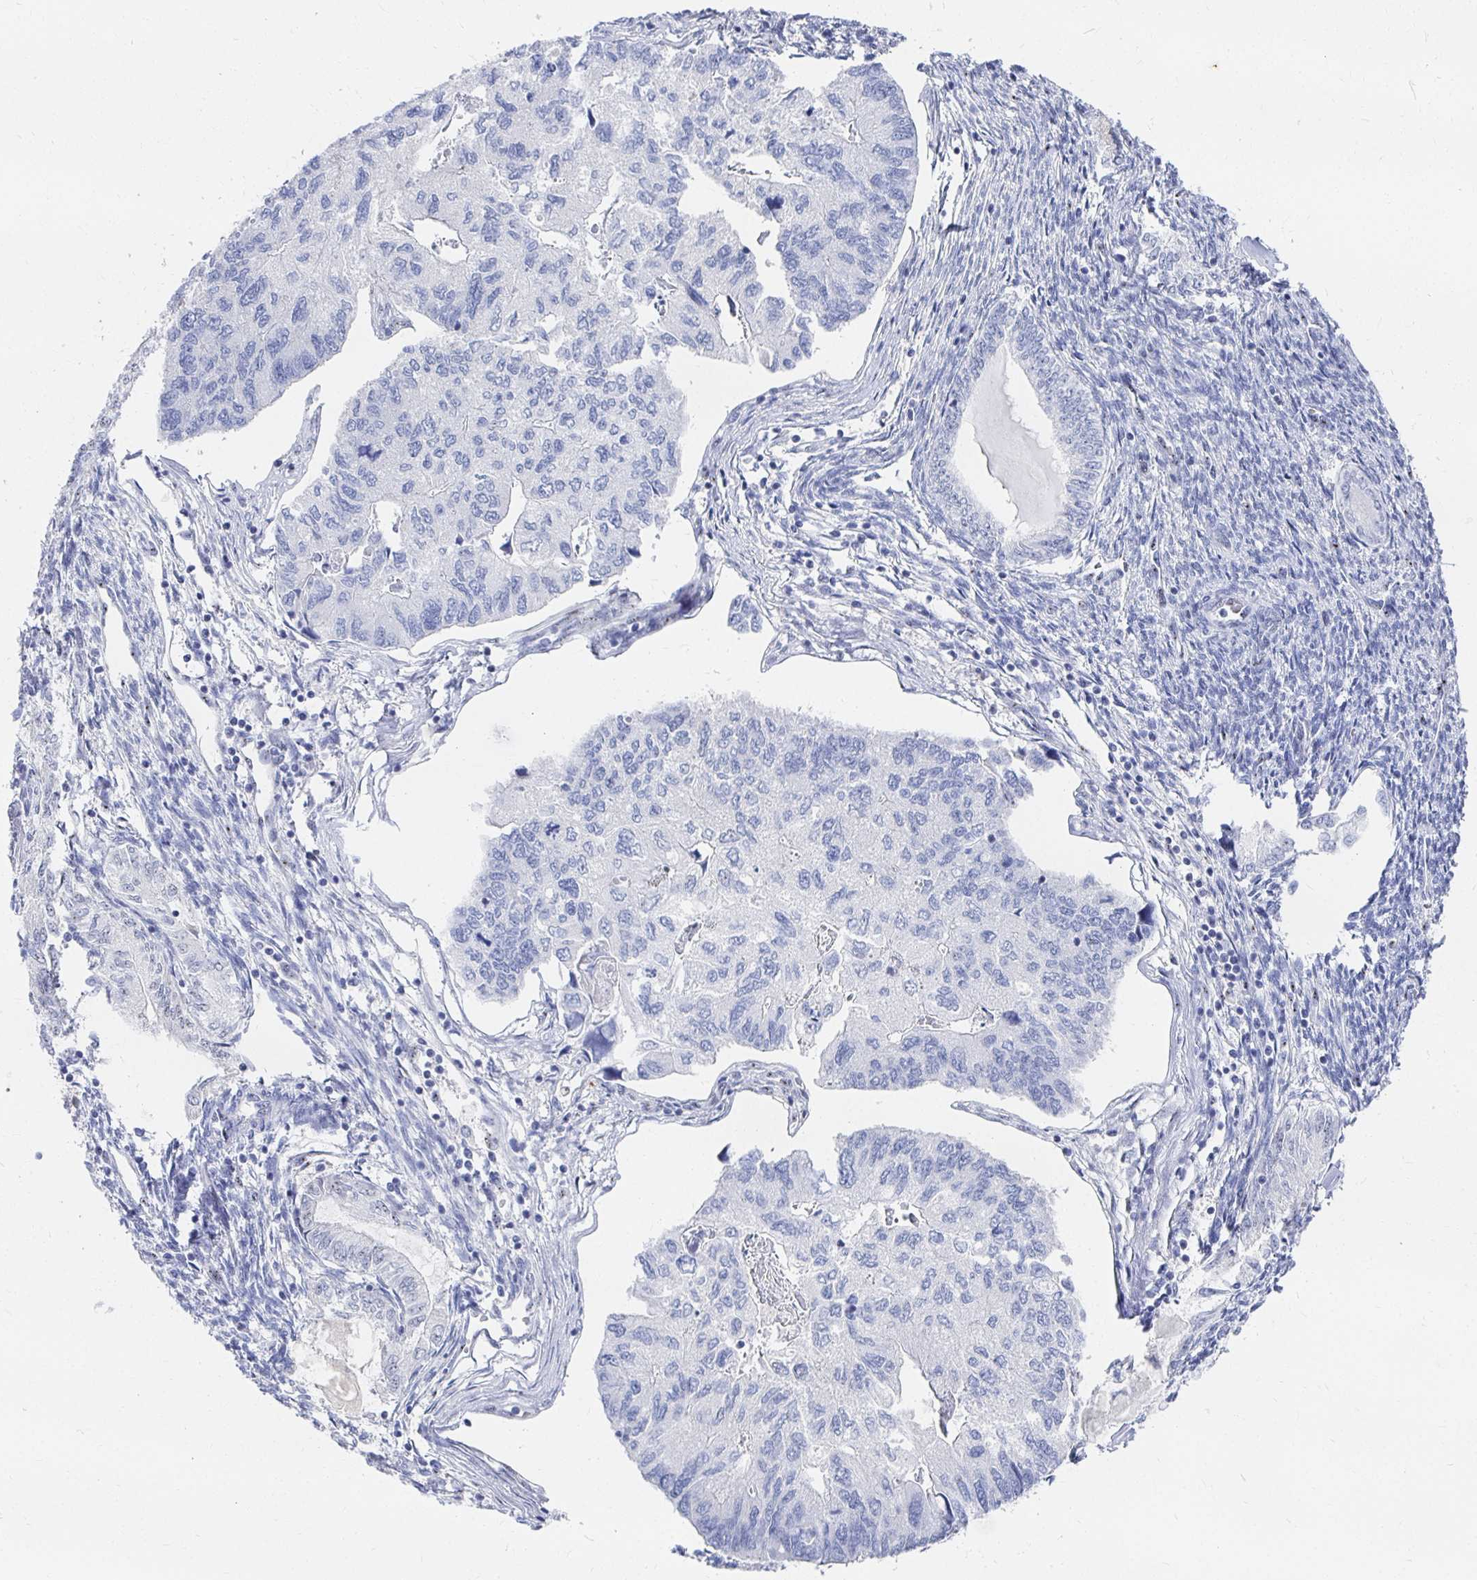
{"staining": {"intensity": "negative", "quantity": "none", "location": "none"}, "tissue": "endometrial cancer", "cell_type": "Tumor cells", "image_type": "cancer", "snomed": [{"axis": "morphology", "description": "Carcinoma, NOS"}, {"axis": "topography", "description": "Uterus"}], "caption": "High magnification brightfield microscopy of endometrial carcinoma stained with DAB (brown) and counterstained with hematoxylin (blue): tumor cells show no significant positivity.", "gene": "CLIC3", "patient": {"sex": "female", "age": 76}}